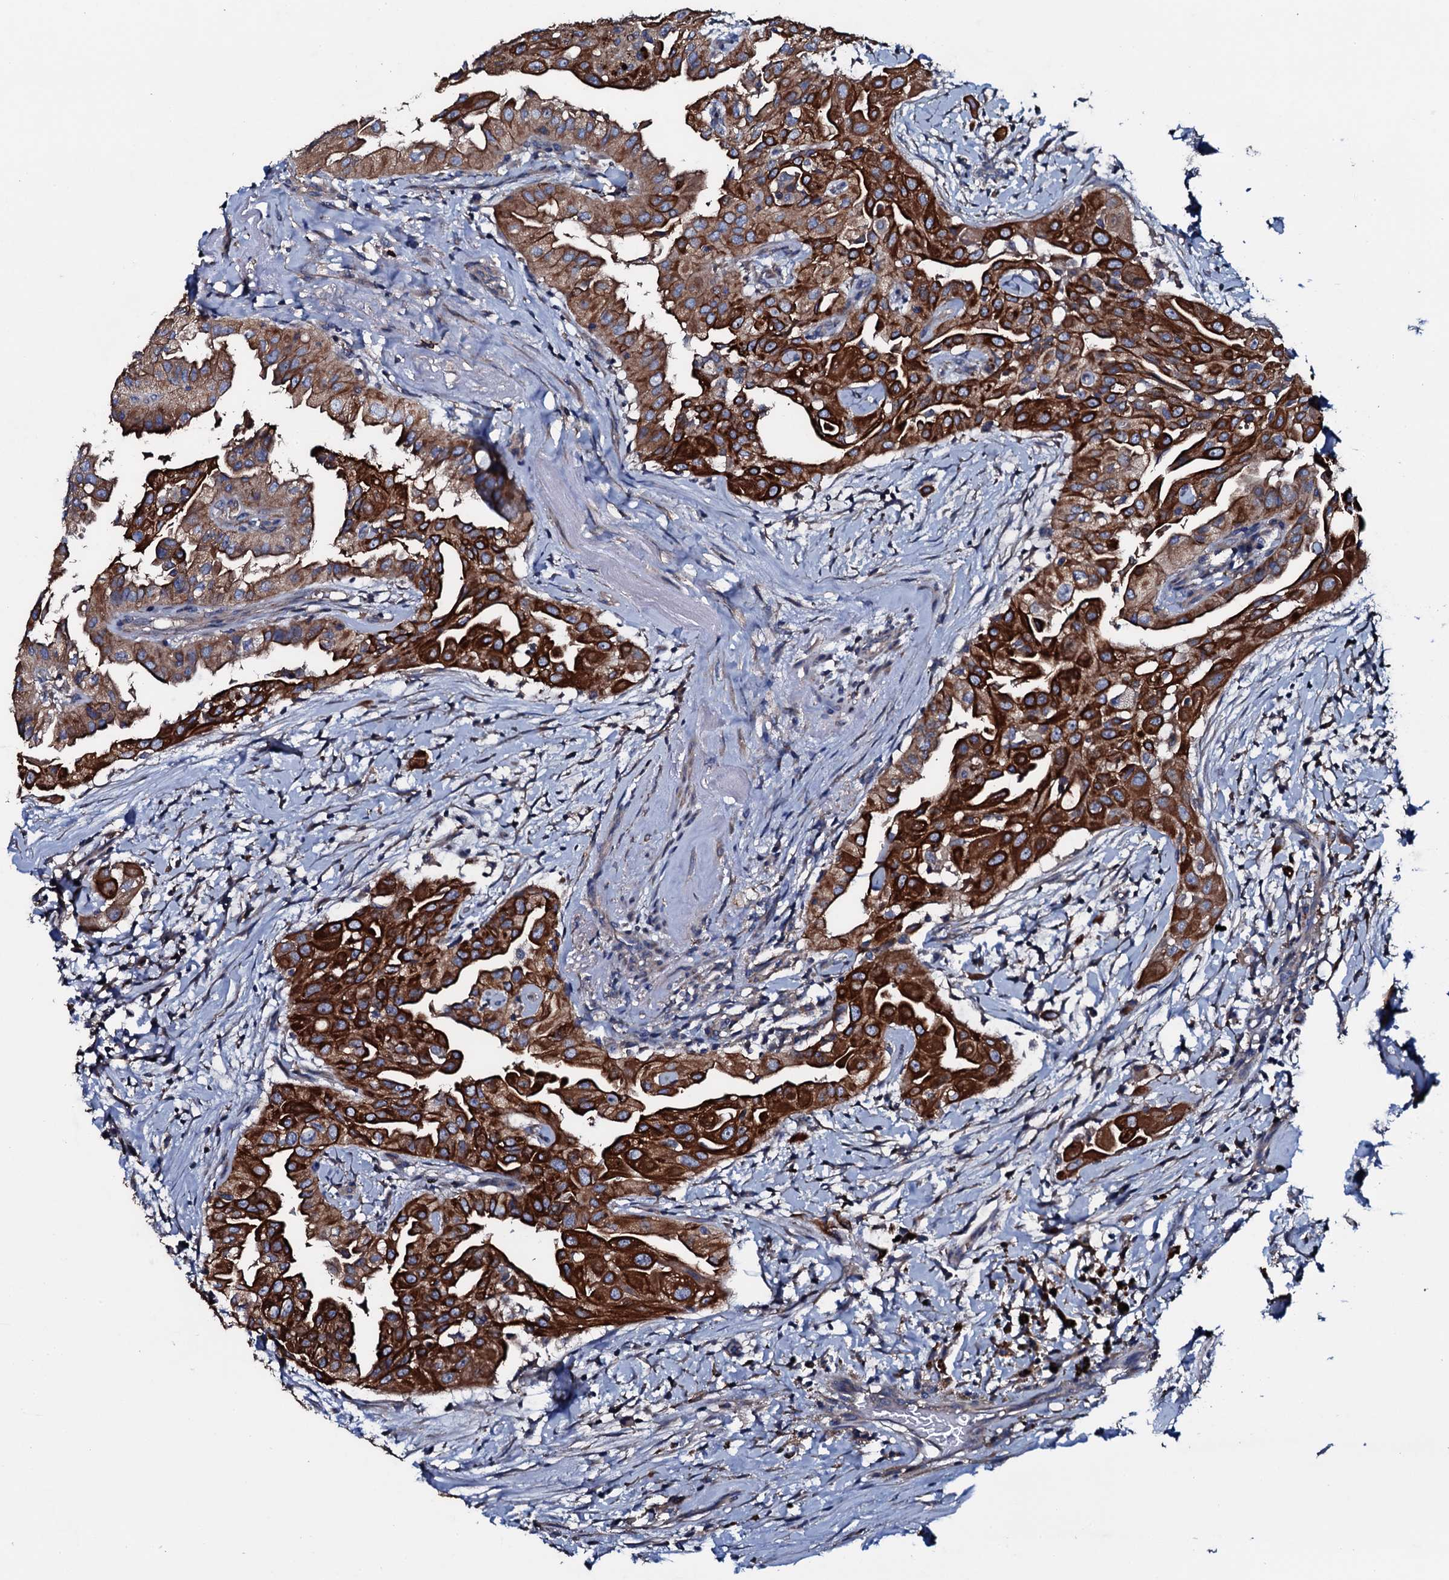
{"staining": {"intensity": "strong", "quantity": ">75%", "location": "cytoplasmic/membranous"}, "tissue": "thyroid cancer", "cell_type": "Tumor cells", "image_type": "cancer", "snomed": [{"axis": "morphology", "description": "Papillary adenocarcinoma, NOS"}, {"axis": "topography", "description": "Thyroid gland"}], "caption": "Strong cytoplasmic/membranous protein staining is appreciated in about >75% of tumor cells in papillary adenocarcinoma (thyroid).", "gene": "NEK1", "patient": {"sex": "female", "age": 59}}